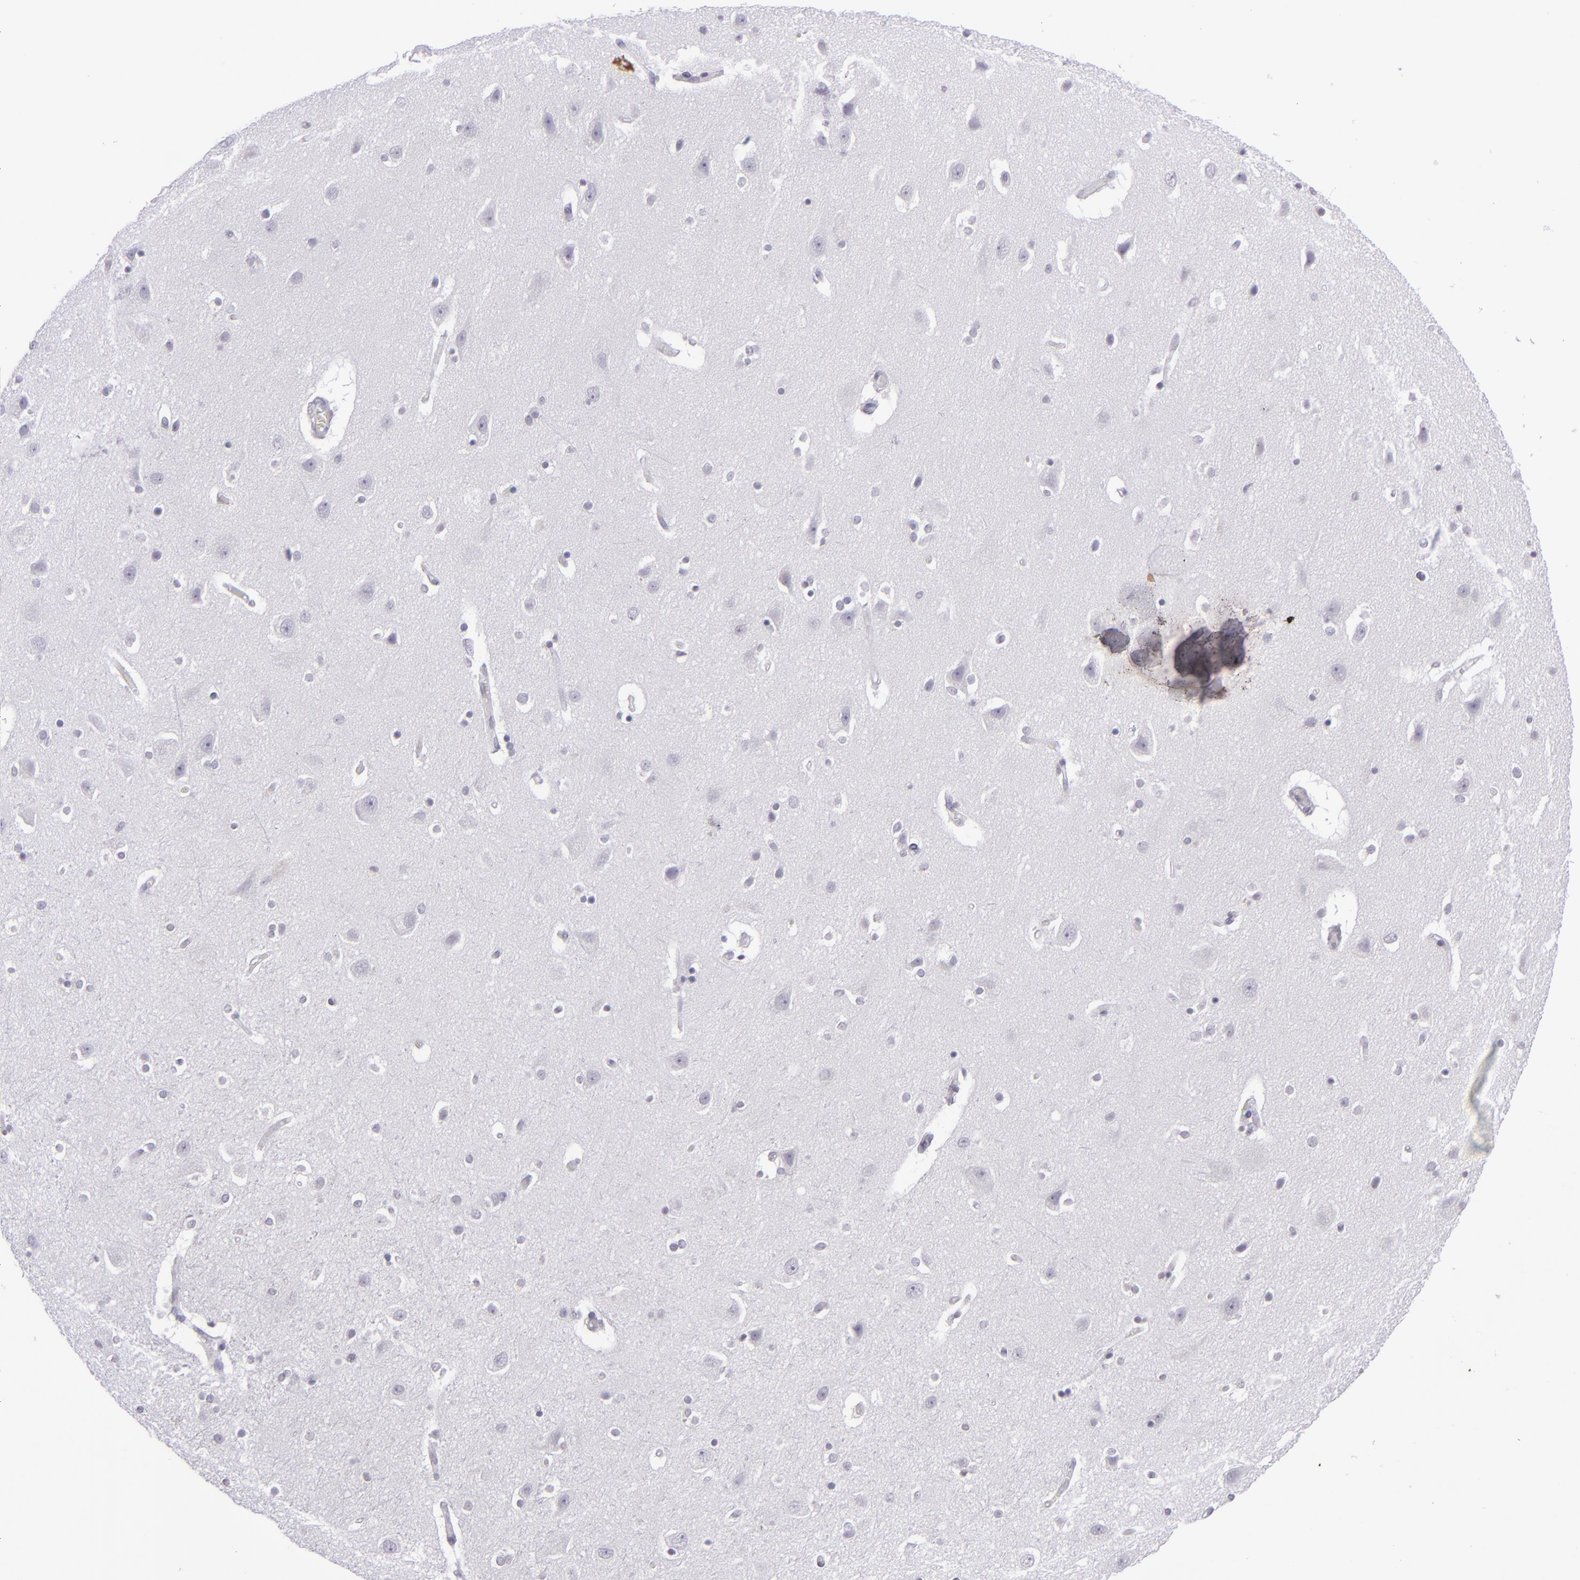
{"staining": {"intensity": "negative", "quantity": "none", "location": "none"}, "tissue": "caudate", "cell_type": "Glial cells", "image_type": "normal", "snomed": [{"axis": "morphology", "description": "Normal tissue, NOS"}, {"axis": "topography", "description": "Lateral ventricle wall"}], "caption": "An immunohistochemistry micrograph of normal caudate is shown. There is no staining in glial cells of caudate. The staining is performed using DAB brown chromogen with nuclei counter-stained in using hematoxylin.", "gene": "CD48", "patient": {"sex": "female", "age": 54}}